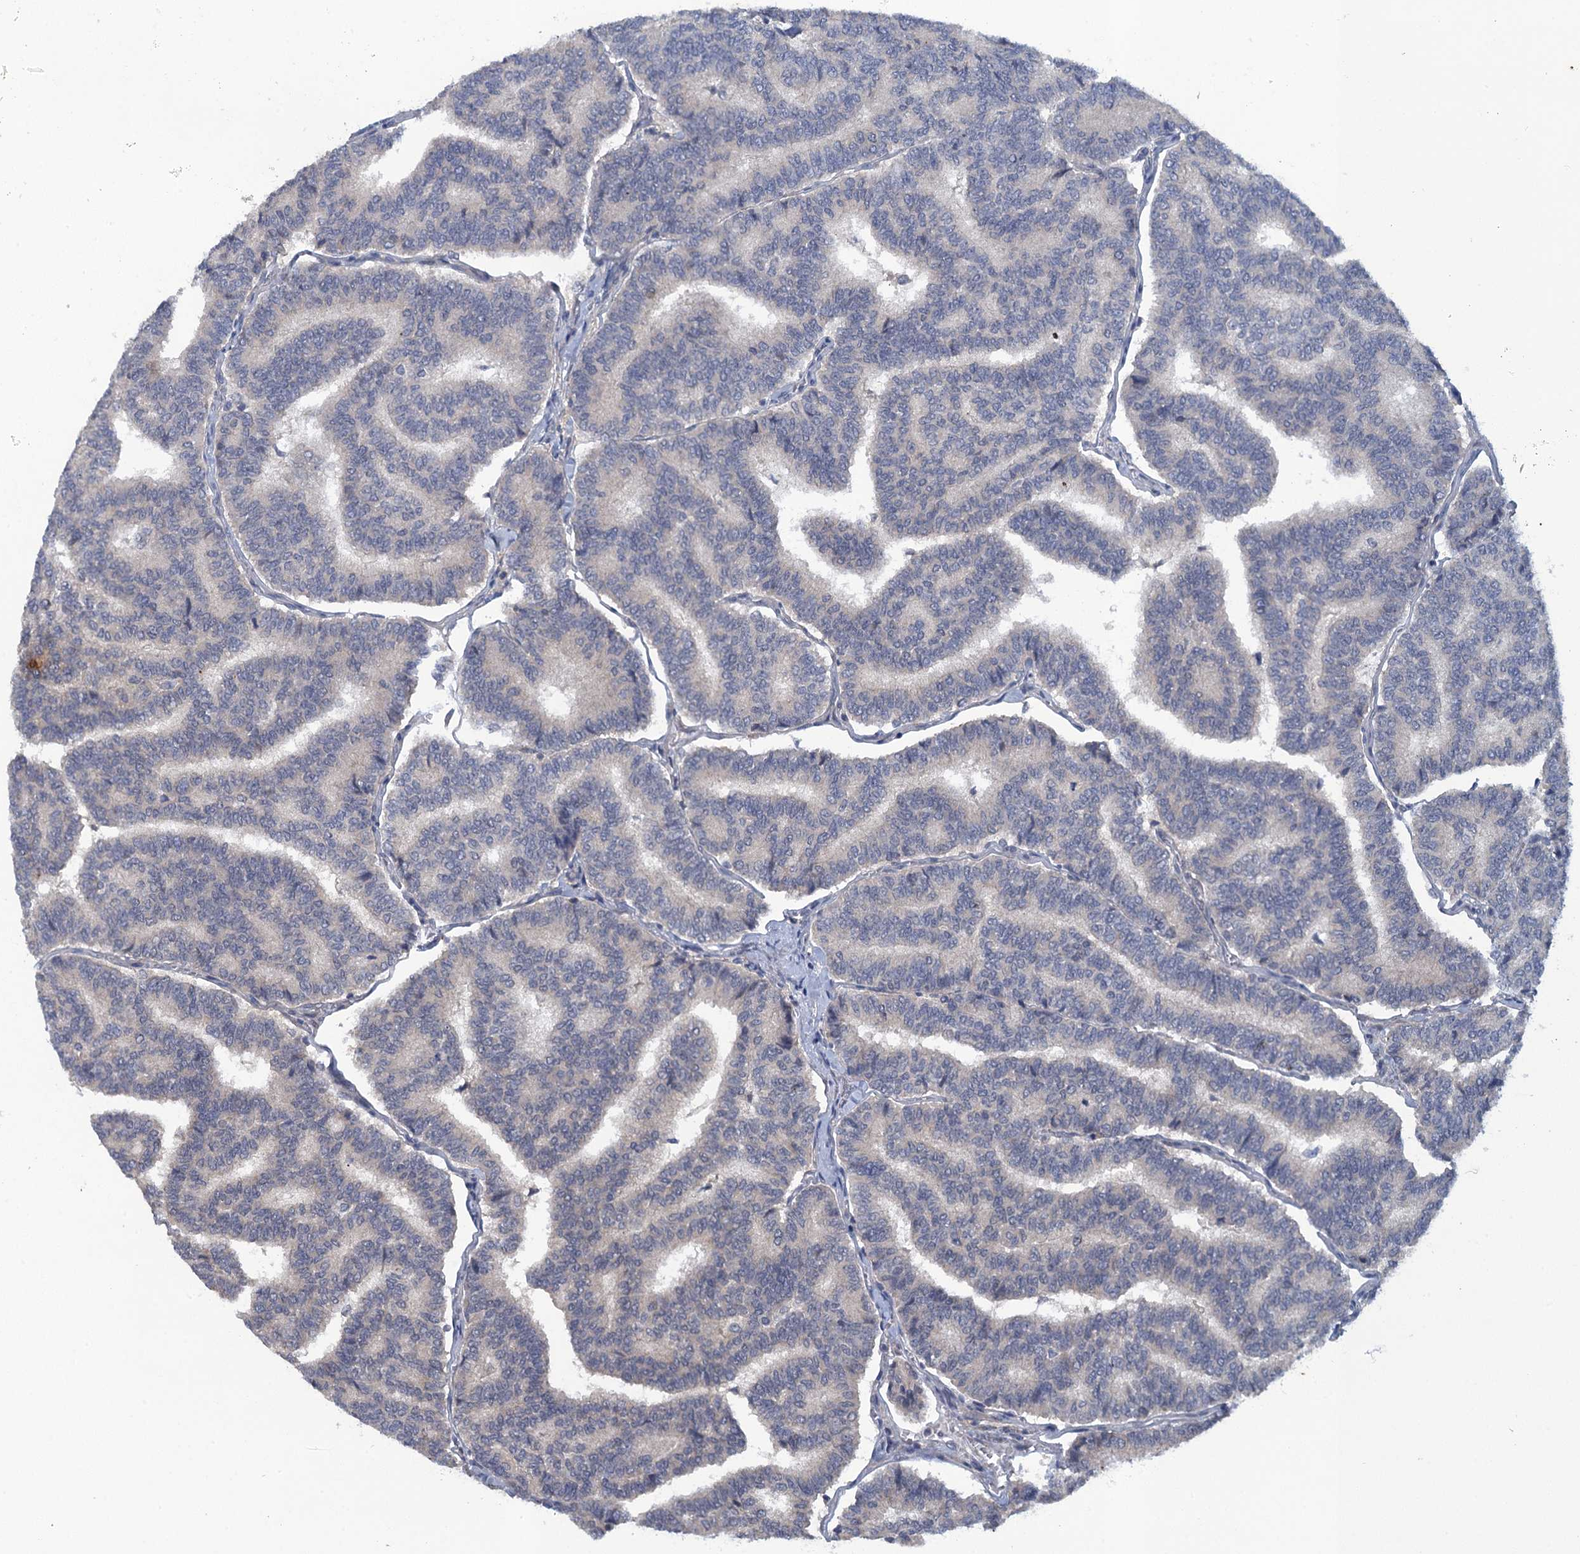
{"staining": {"intensity": "negative", "quantity": "none", "location": "none"}, "tissue": "thyroid cancer", "cell_type": "Tumor cells", "image_type": "cancer", "snomed": [{"axis": "morphology", "description": "Papillary adenocarcinoma, NOS"}, {"axis": "topography", "description": "Thyroid gland"}], "caption": "Immunohistochemistry of thyroid cancer displays no staining in tumor cells.", "gene": "MRFAP1", "patient": {"sex": "female", "age": 35}}